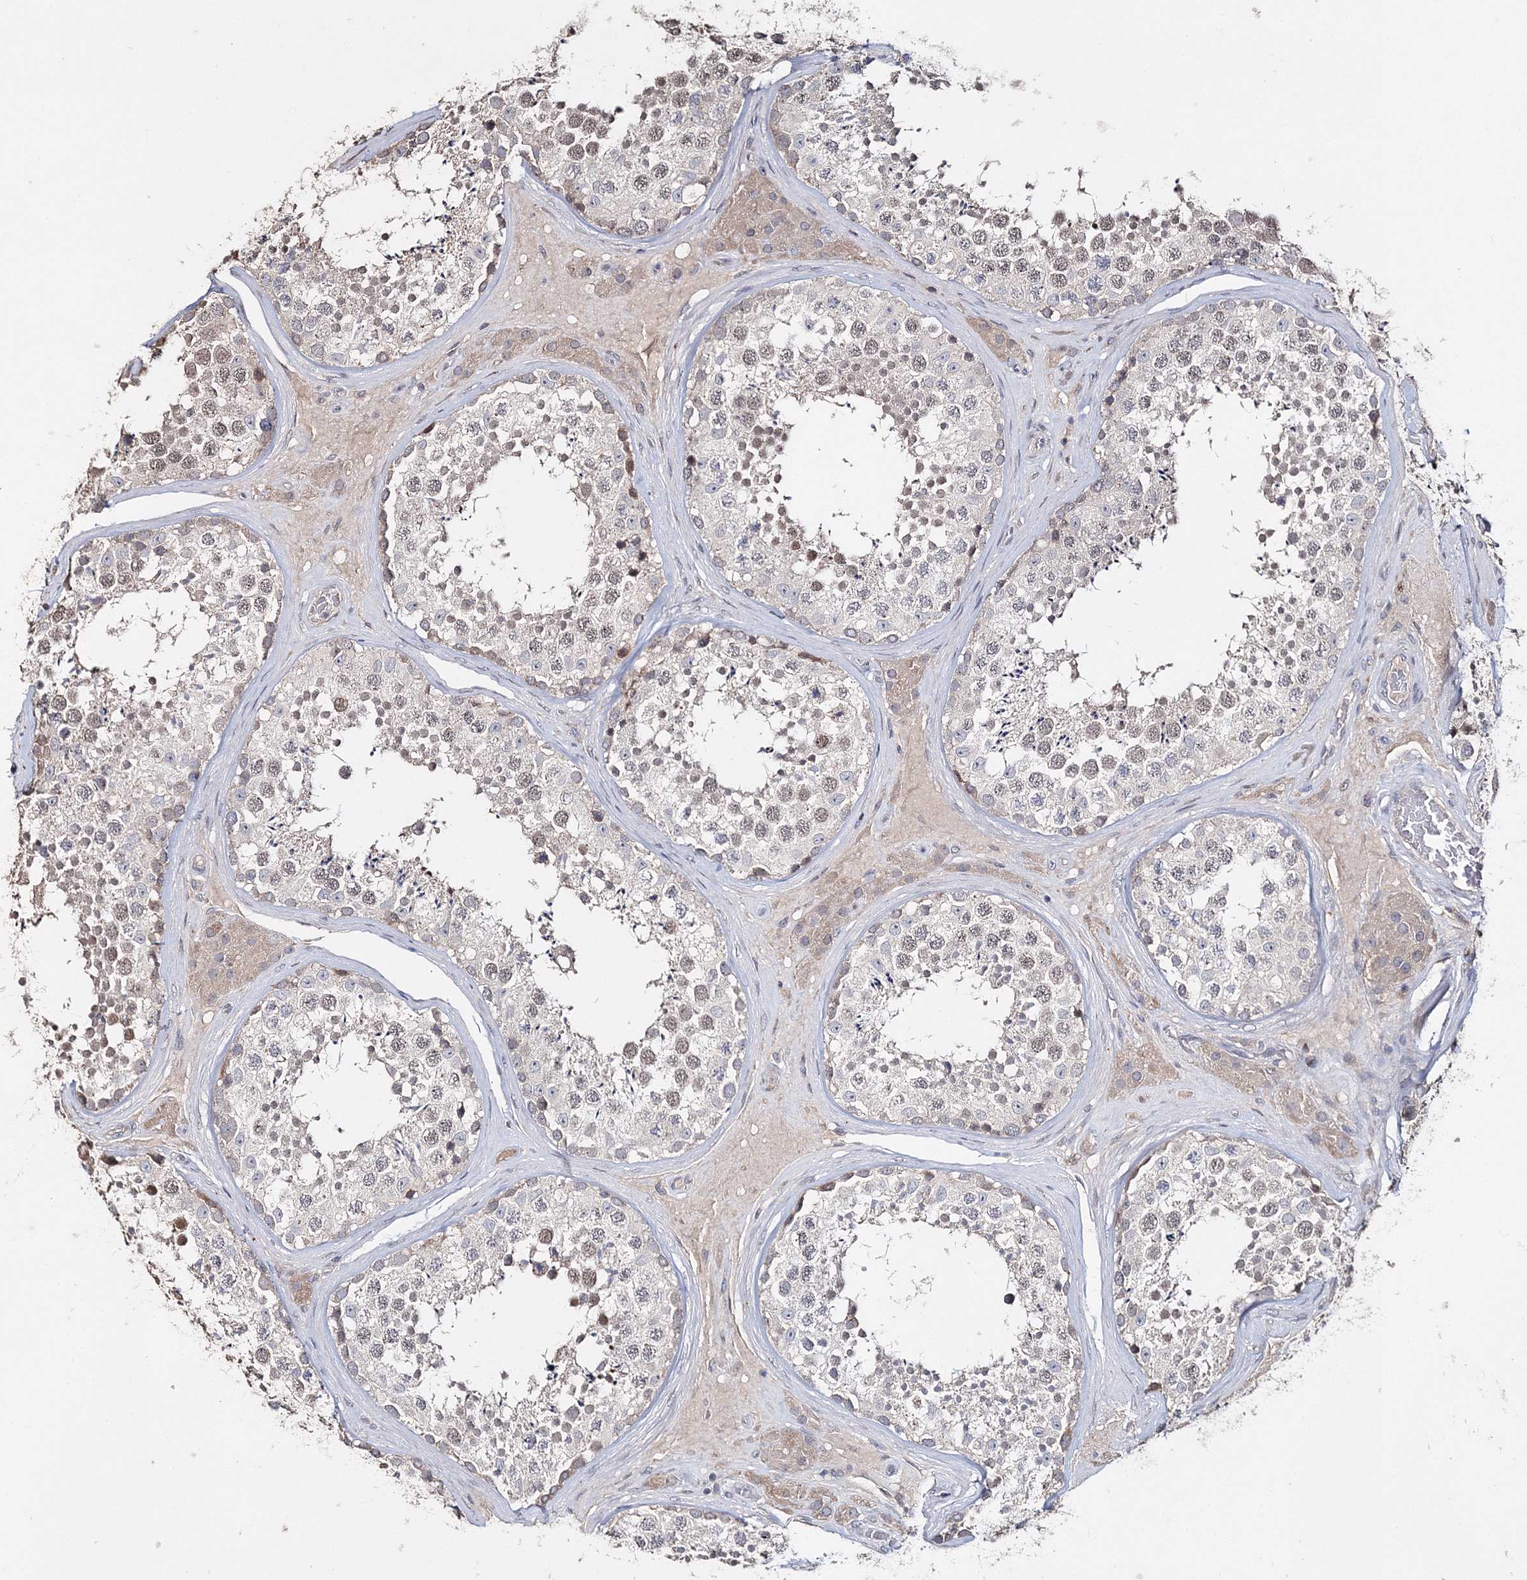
{"staining": {"intensity": "moderate", "quantity": "<25%", "location": "cytoplasmic/membranous"}, "tissue": "testis", "cell_type": "Cells in seminiferous ducts", "image_type": "normal", "snomed": [{"axis": "morphology", "description": "Normal tissue, NOS"}, {"axis": "topography", "description": "Testis"}], "caption": "A brown stain shows moderate cytoplasmic/membranous positivity of a protein in cells in seminiferous ducts of benign human testis. The protein of interest is shown in brown color, while the nuclei are stained blue.", "gene": "GJB5", "patient": {"sex": "male", "age": 46}}